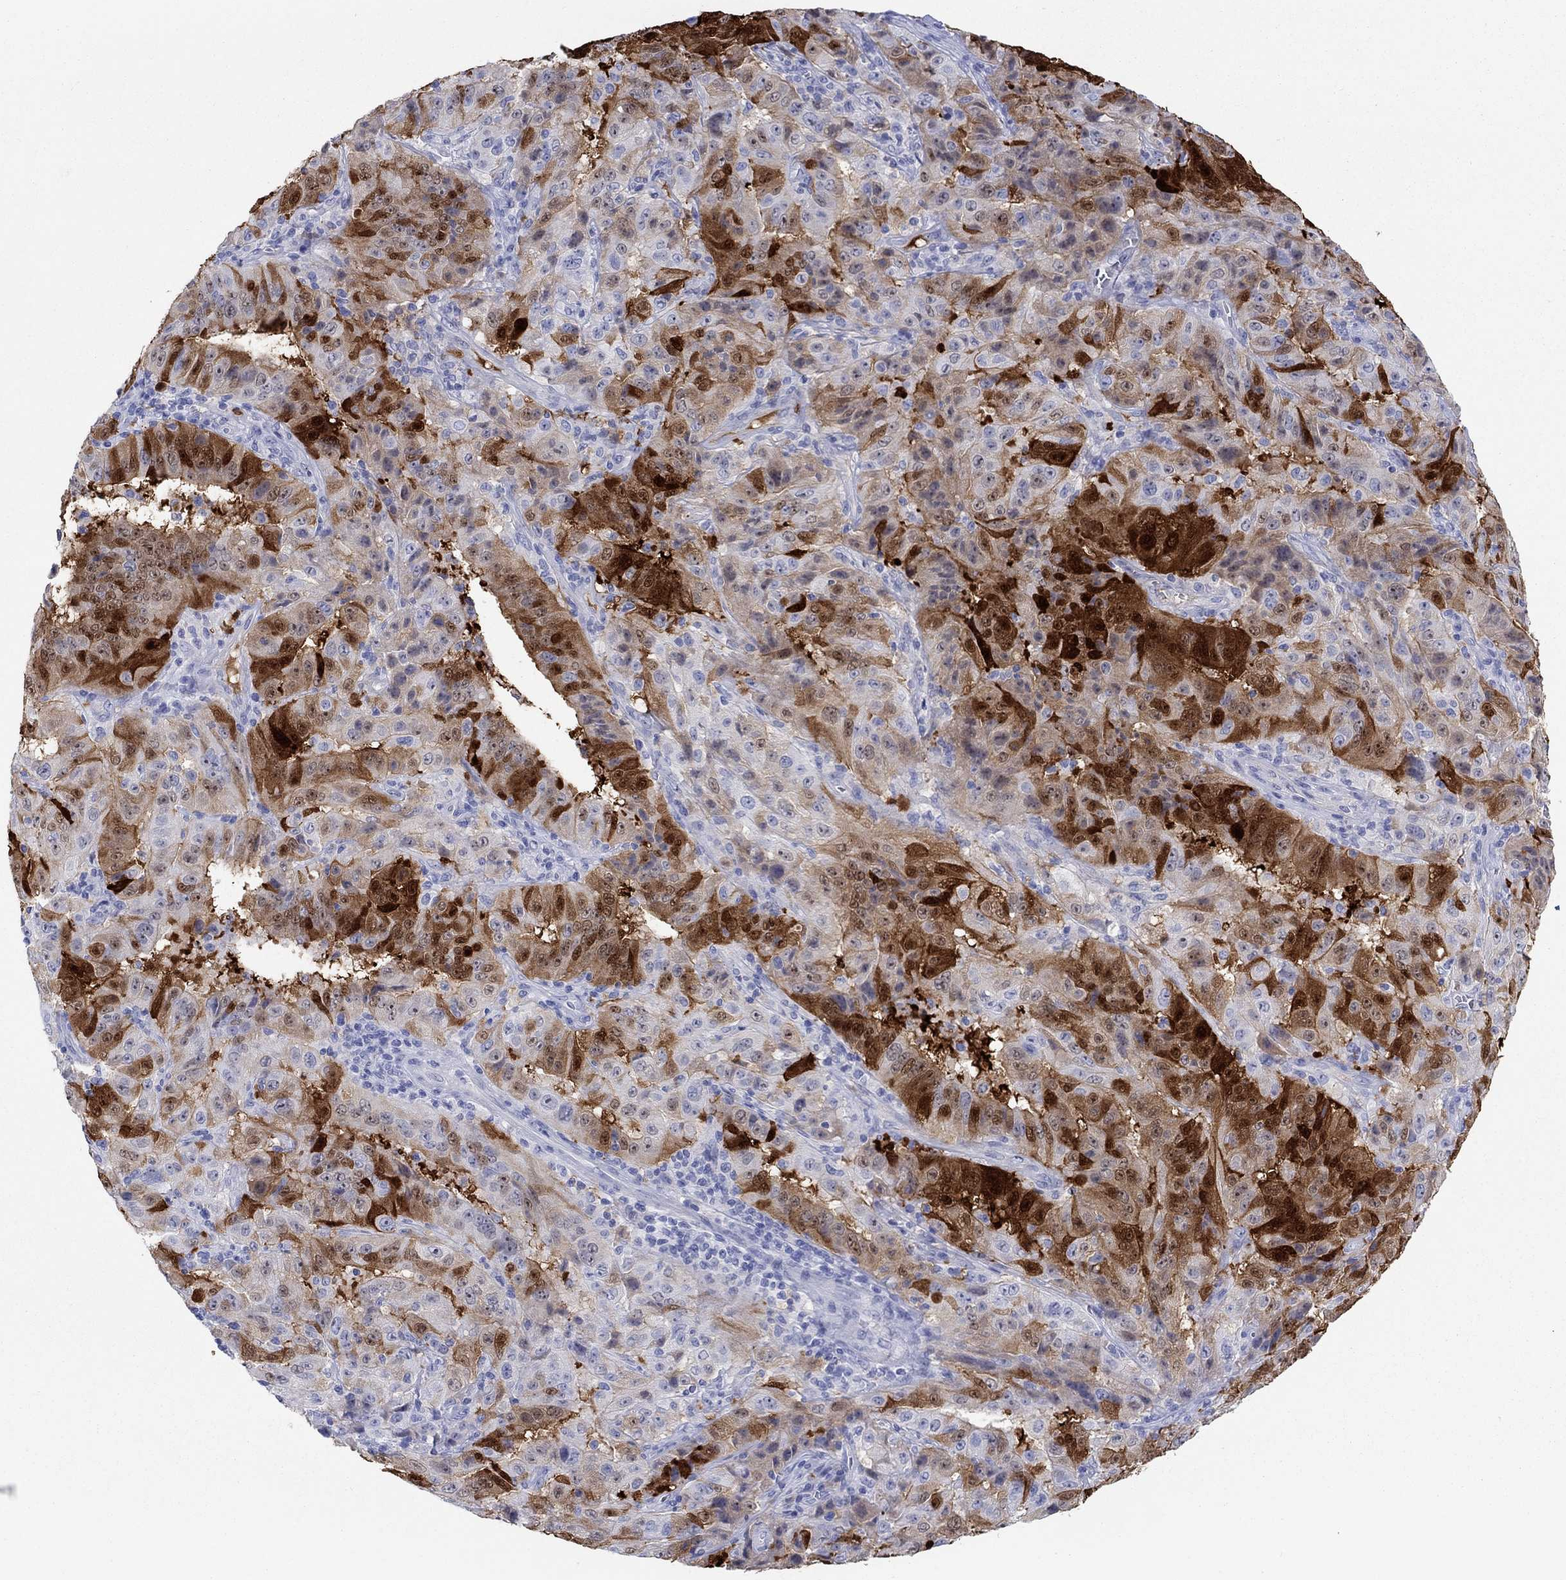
{"staining": {"intensity": "strong", "quantity": "25%-75%", "location": "cytoplasmic/membranous,nuclear"}, "tissue": "pancreatic cancer", "cell_type": "Tumor cells", "image_type": "cancer", "snomed": [{"axis": "morphology", "description": "Adenocarcinoma, NOS"}, {"axis": "topography", "description": "Pancreas"}], "caption": "There is high levels of strong cytoplasmic/membranous and nuclear positivity in tumor cells of pancreatic adenocarcinoma, as demonstrated by immunohistochemical staining (brown color).", "gene": "AKR1C2", "patient": {"sex": "male", "age": 63}}